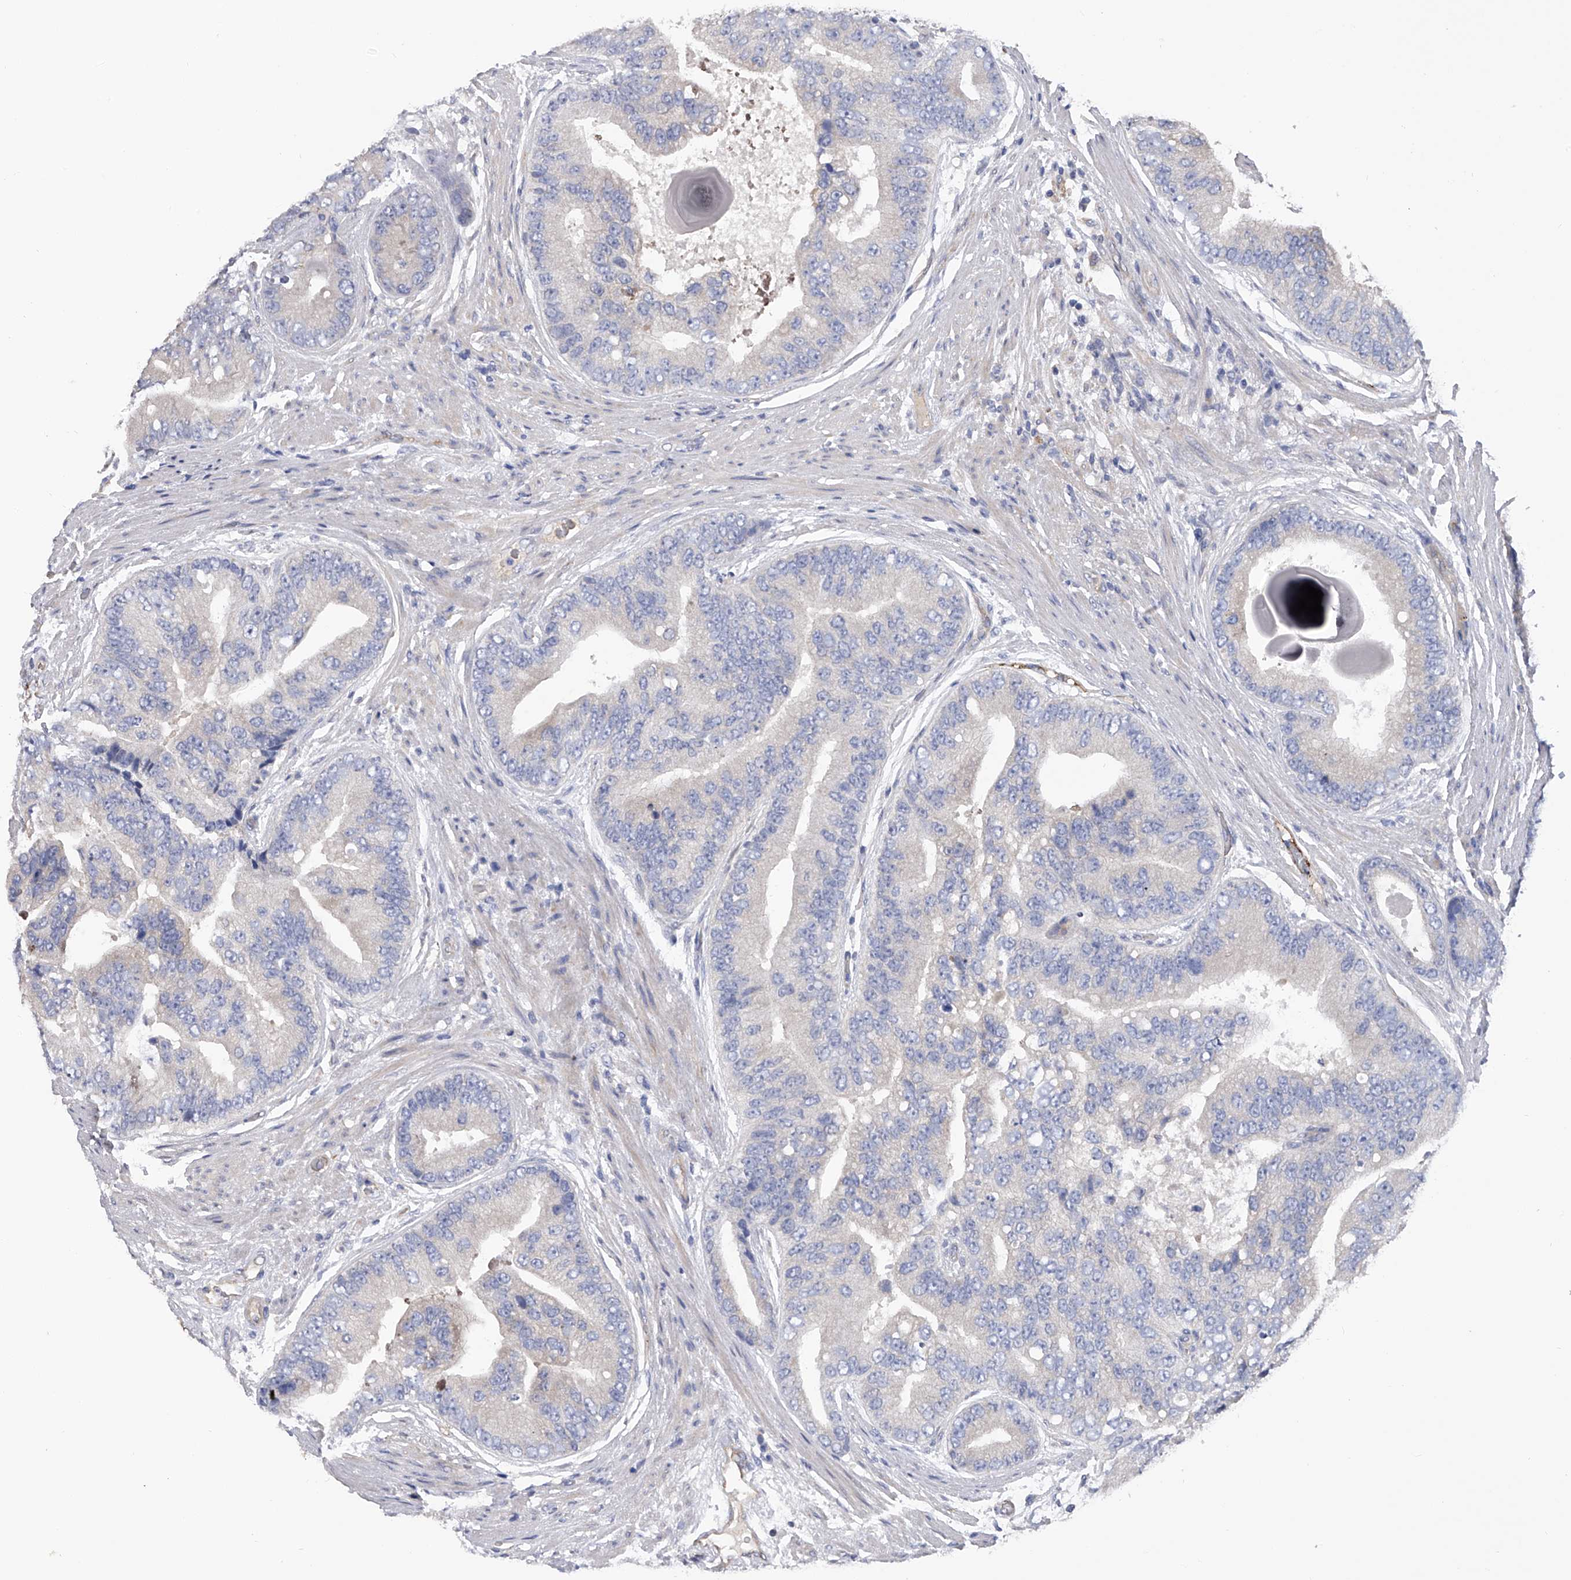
{"staining": {"intensity": "negative", "quantity": "none", "location": "none"}, "tissue": "prostate cancer", "cell_type": "Tumor cells", "image_type": "cancer", "snomed": [{"axis": "morphology", "description": "Adenocarcinoma, High grade"}, {"axis": "topography", "description": "Prostate"}], "caption": "Immunohistochemistry of prostate adenocarcinoma (high-grade) exhibits no staining in tumor cells.", "gene": "RWDD2A", "patient": {"sex": "male", "age": 70}}